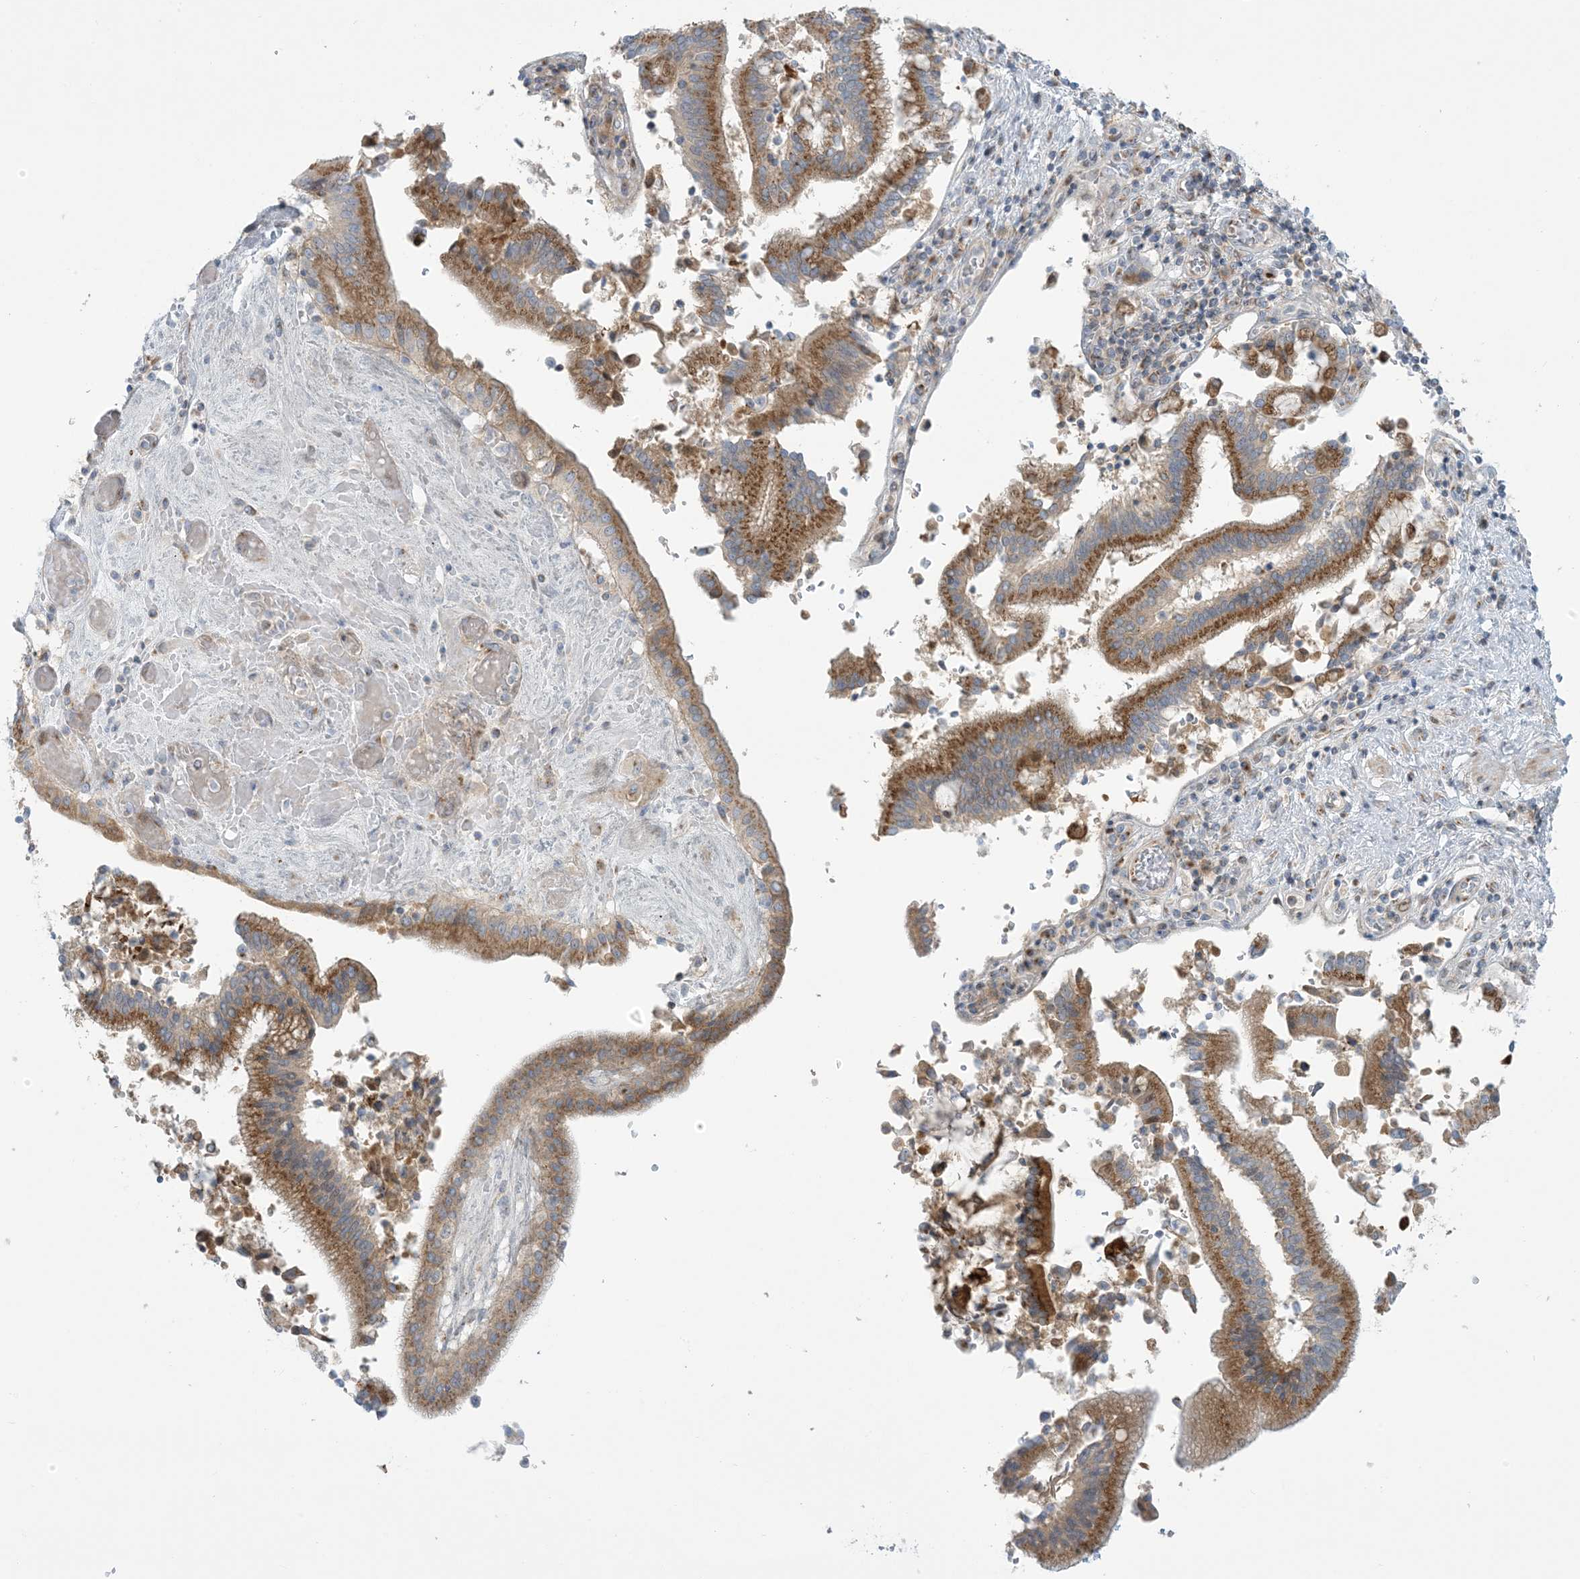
{"staining": {"intensity": "moderate", "quantity": ">75%", "location": "cytoplasmic/membranous"}, "tissue": "pancreatic cancer", "cell_type": "Tumor cells", "image_type": "cancer", "snomed": [{"axis": "morphology", "description": "Adenocarcinoma, NOS"}, {"axis": "topography", "description": "Pancreas"}], "caption": "Adenocarcinoma (pancreatic) was stained to show a protein in brown. There is medium levels of moderate cytoplasmic/membranous staining in about >75% of tumor cells. (brown staining indicates protein expression, while blue staining denotes nuclei).", "gene": "AFTPH", "patient": {"sex": "male", "age": 46}}